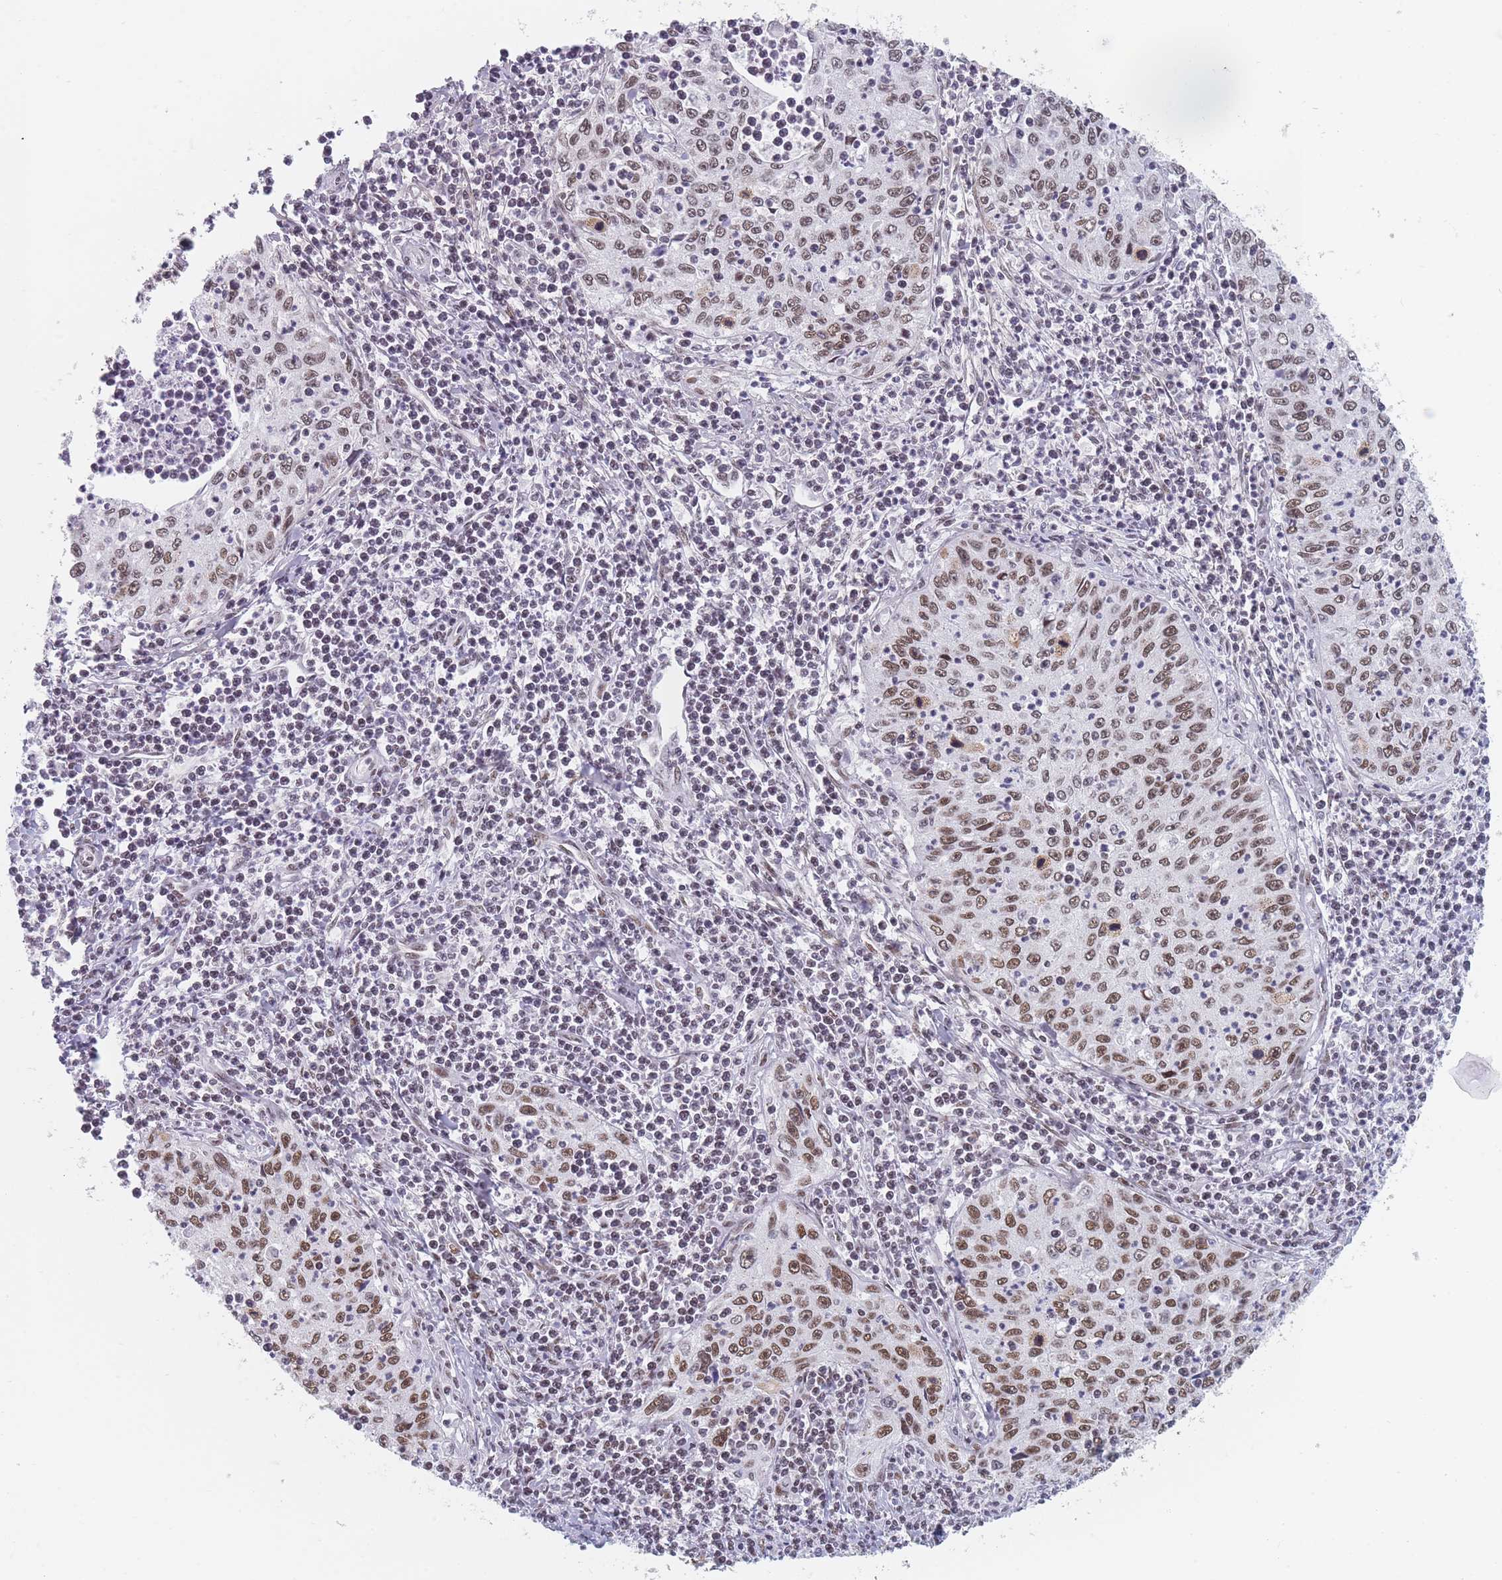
{"staining": {"intensity": "moderate", "quantity": ">75%", "location": "nuclear"}, "tissue": "cervical cancer", "cell_type": "Tumor cells", "image_type": "cancer", "snomed": [{"axis": "morphology", "description": "Squamous cell carcinoma, NOS"}, {"axis": "topography", "description": "Cervix"}], "caption": "The immunohistochemical stain shows moderate nuclear positivity in tumor cells of cervical cancer (squamous cell carcinoma) tissue.", "gene": "SAFB2", "patient": {"sex": "female", "age": 30}}